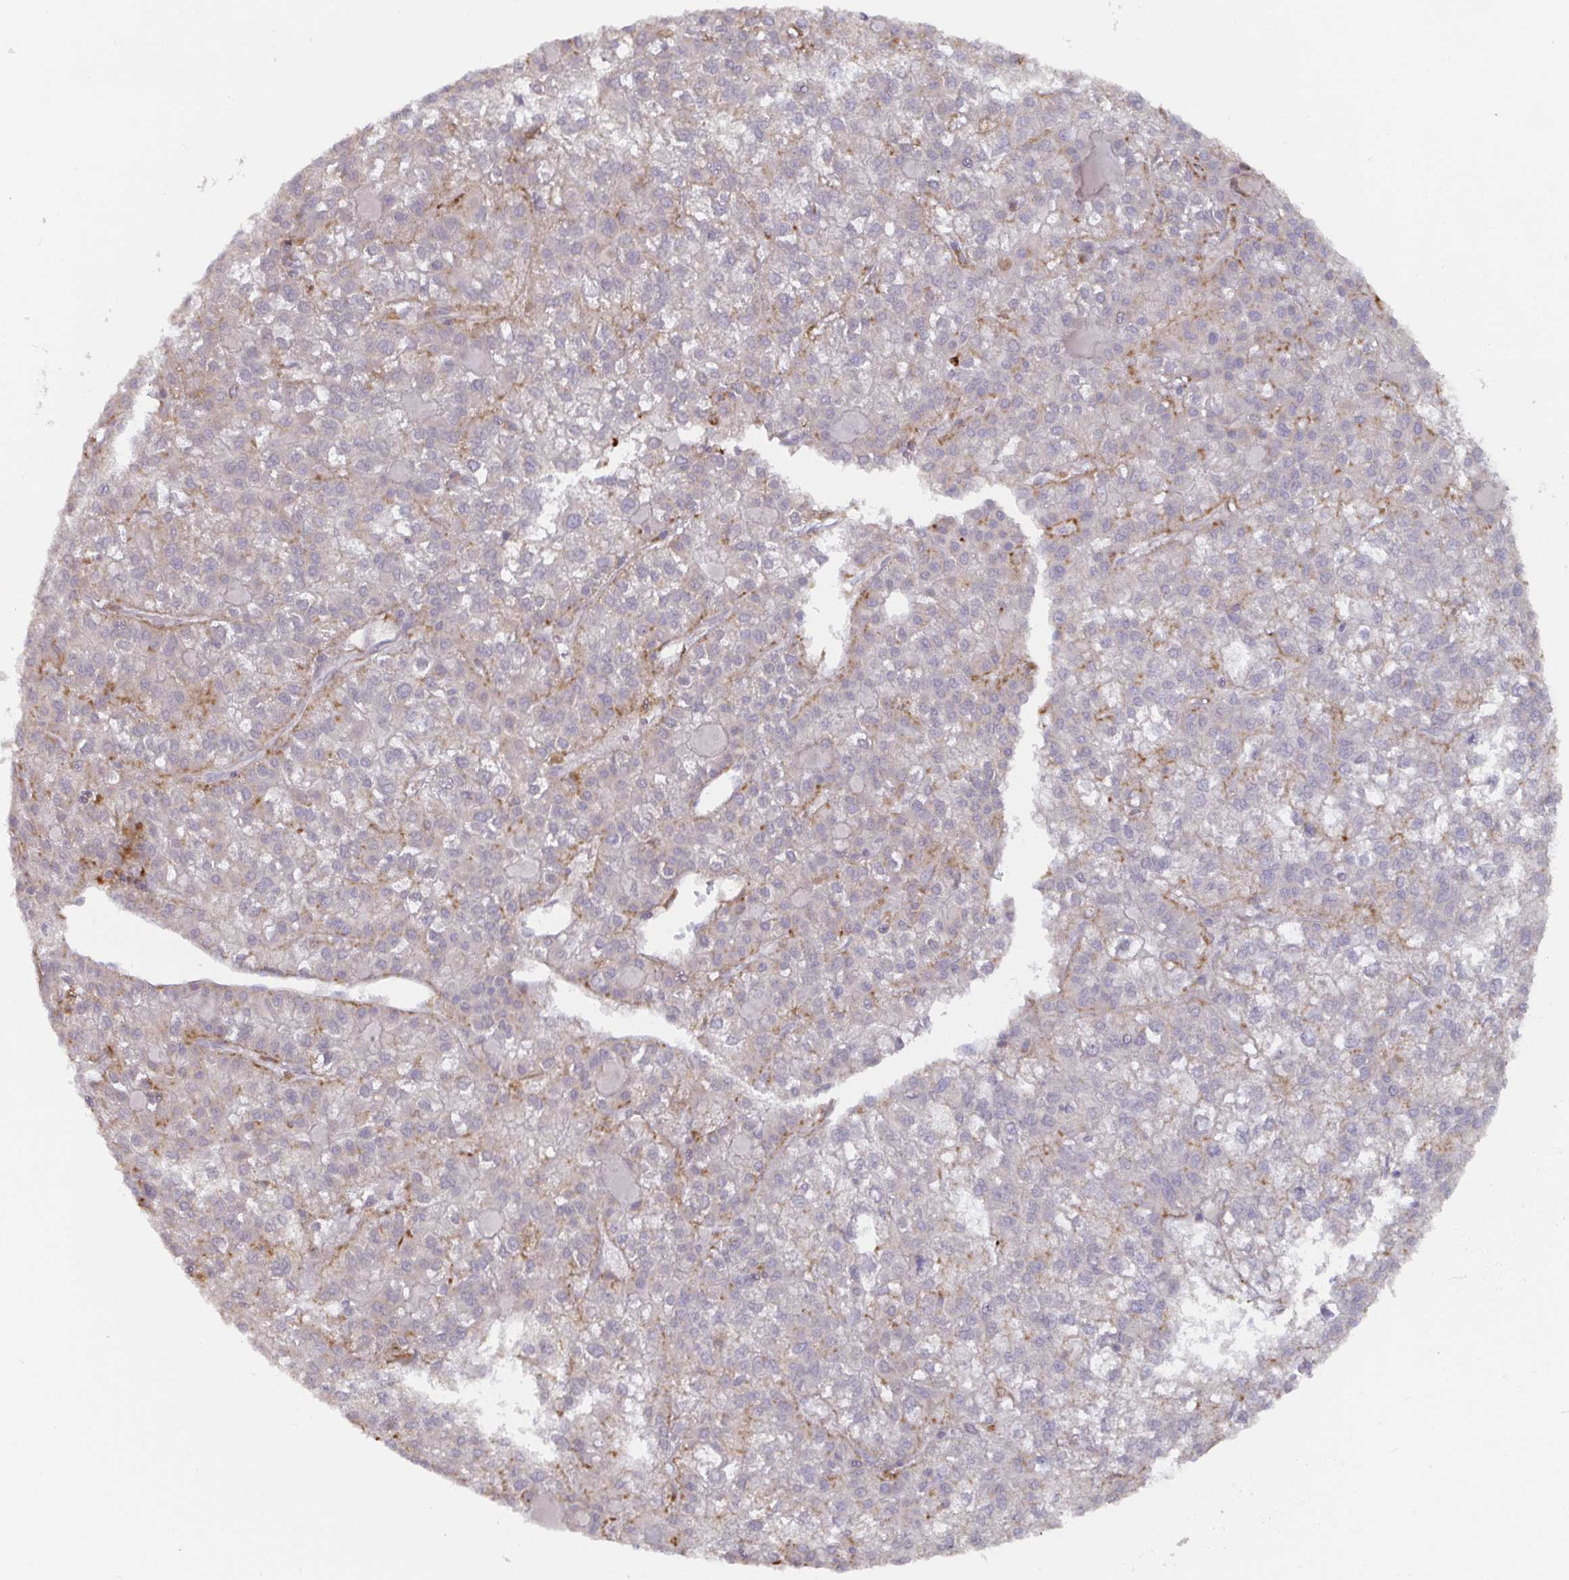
{"staining": {"intensity": "negative", "quantity": "none", "location": "none"}, "tissue": "liver cancer", "cell_type": "Tumor cells", "image_type": "cancer", "snomed": [{"axis": "morphology", "description": "Carcinoma, Hepatocellular, NOS"}, {"axis": "topography", "description": "Liver"}], "caption": "IHC of liver cancer demonstrates no positivity in tumor cells. Brightfield microscopy of immunohistochemistry (IHC) stained with DAB (brown) and hematoxylin (blue), captured at high magnification.", "gene": "CDH18", "patient": {"sex": "female", "age": 43}}